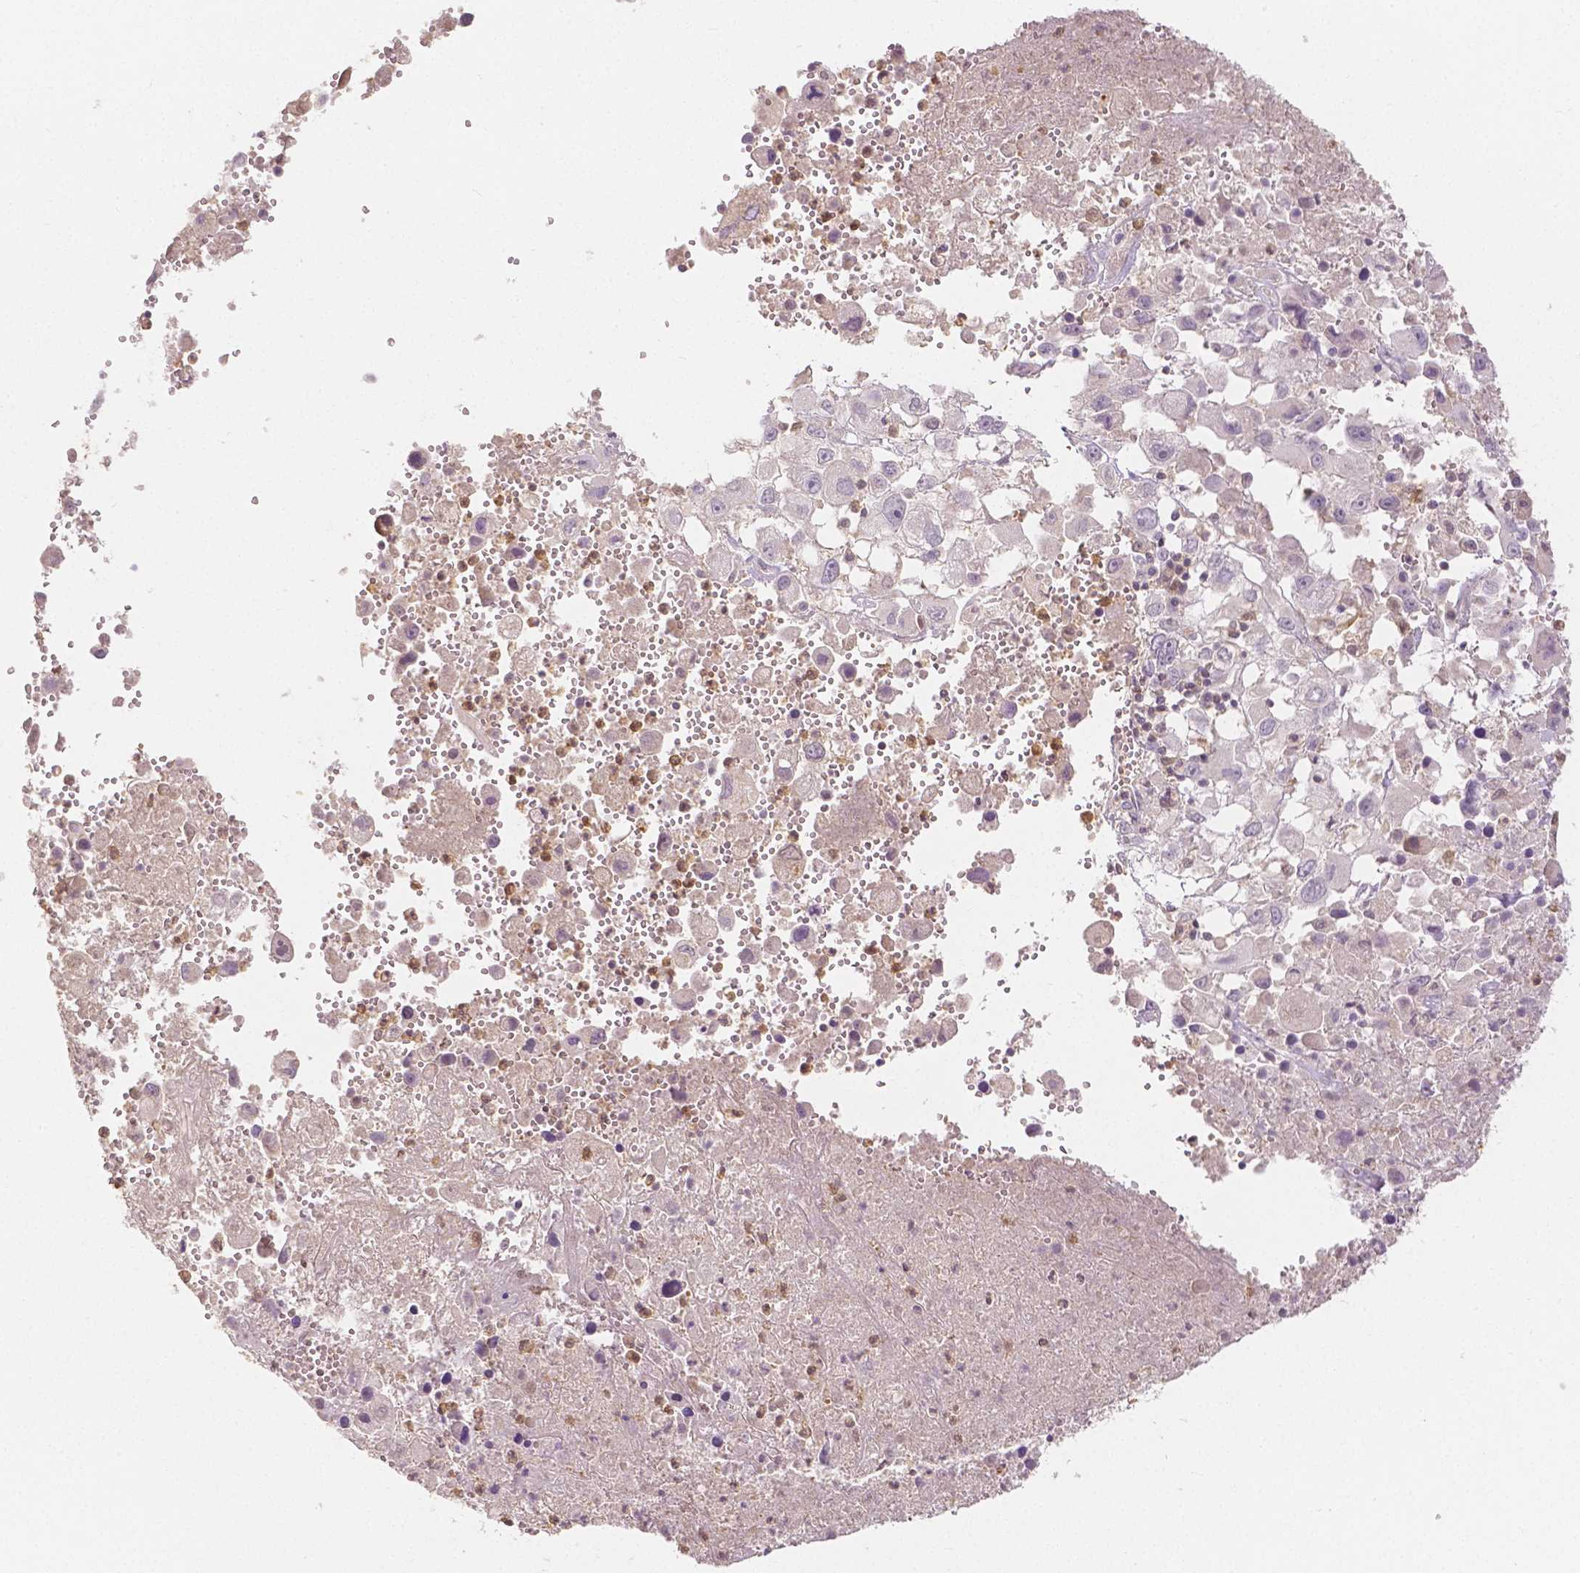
{"staining": {"intensity": "weak", "quantity": "<25%", "location": "nuclear"}, "tissue": "melanoma", "cell_type": "Tumor cells", "image_type": "cancer", "snomed": [{"axis": "morphology", "description": "Malignant melanoma, Metastatic site"}, {"axis": "topography", "description": "Soft tissue"}], "caption": "Melanoma stained for a protein using immunohistochemistry (IHC) reveals no expression tumor cells.", "gene": "NAPRT", "patient": {"sex": "male", "age": 50}}